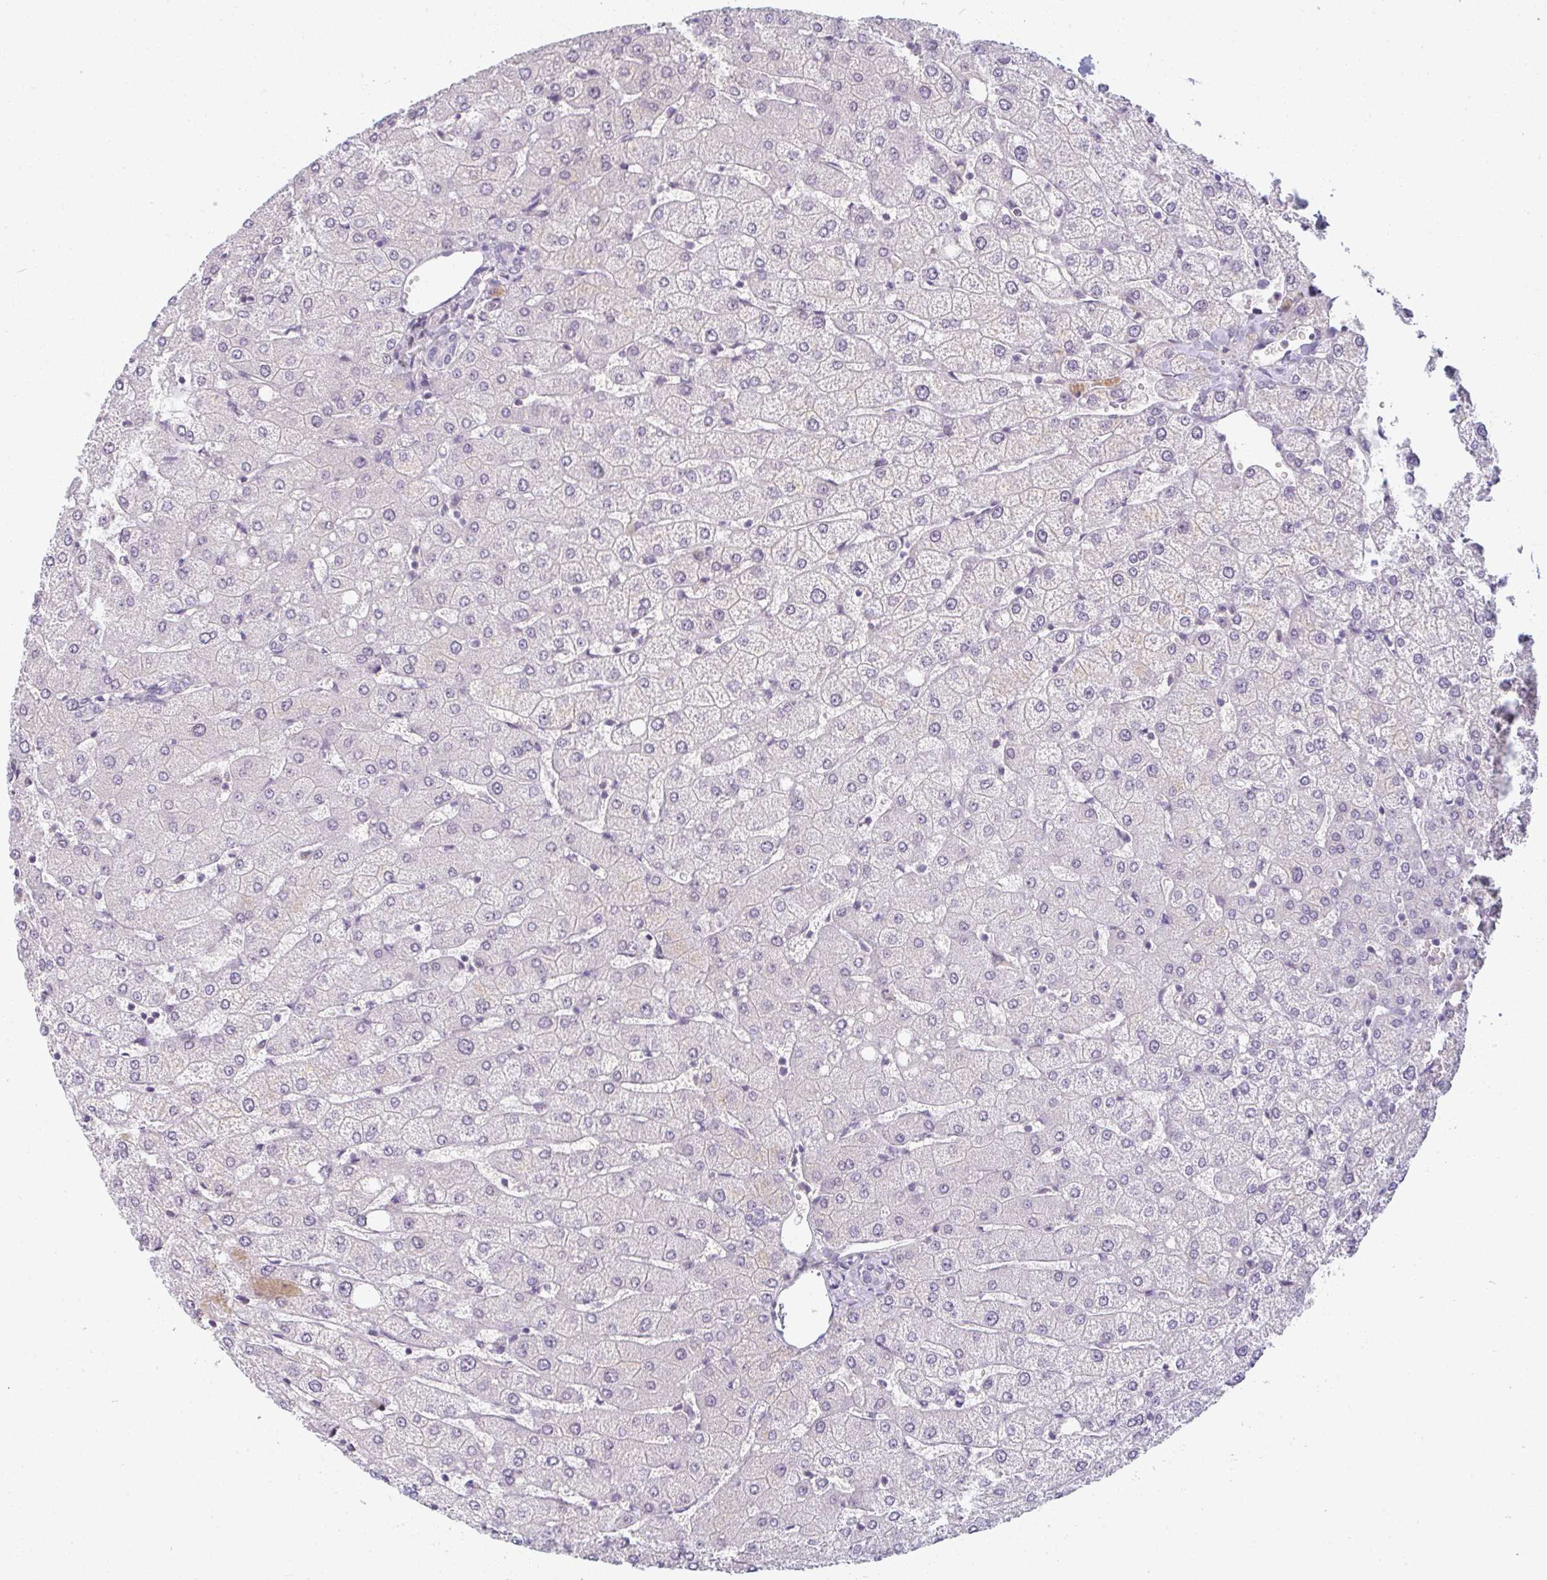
{"staining": {"intensity": "negative", "quantity": "none", "location": "none"}, "tissue": "liver", "cell_type": "Cholangiocytes", "image_type": "normal", "snomed": [{"axis": "morphology", "description": "Normal tissue, NOS"}, {"axis": "topography", "description": "Liver"}], "caption": "Photomicrograph shows no significant protein expression in cholangiocytes of unremarkable liver. (DAB immunohistochemistry, high magnification).", "gene": "PPFIA4", "patient": {"sex": "female", "age": 54}}